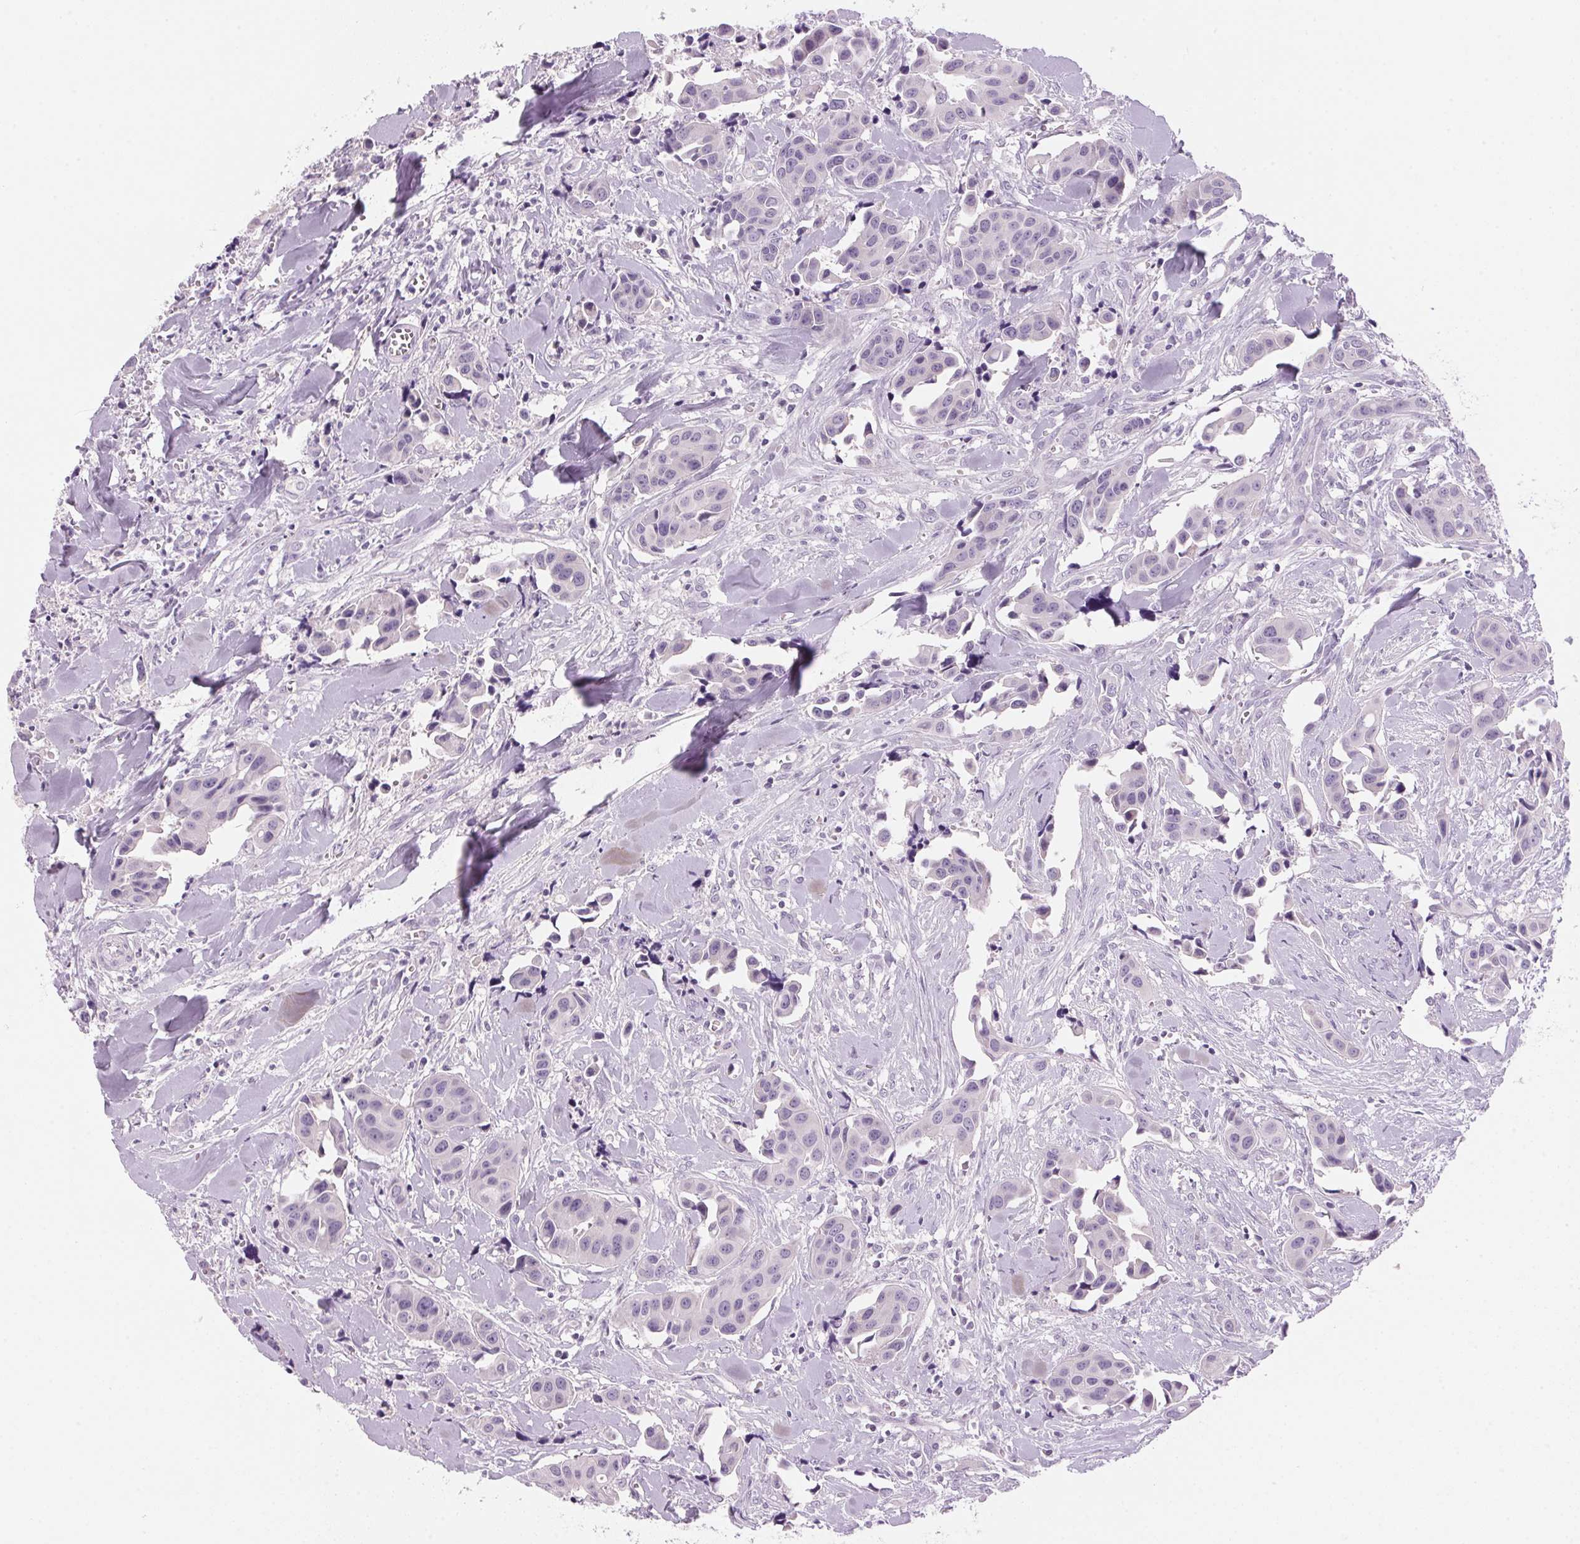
{"staining": {"intensity": "negative", "quantity": "none", "location": "none"}, "tissue": "head and neck cancer", "cell_type": "Tumor cells", "image_type": "cancer", "snomed": [{"axis": "morphology", "description": "Adenocarcinoma, NOS"}, {"axis": "topography", "description": "Head-Neck"}], "caption": "Adenocarcinoma (head and neck) was stained to show a protein in brown. There is no significant expression in tumor cells.", "gene": "HSD17B2", "patient": {"sex": "male", "age": 76}}